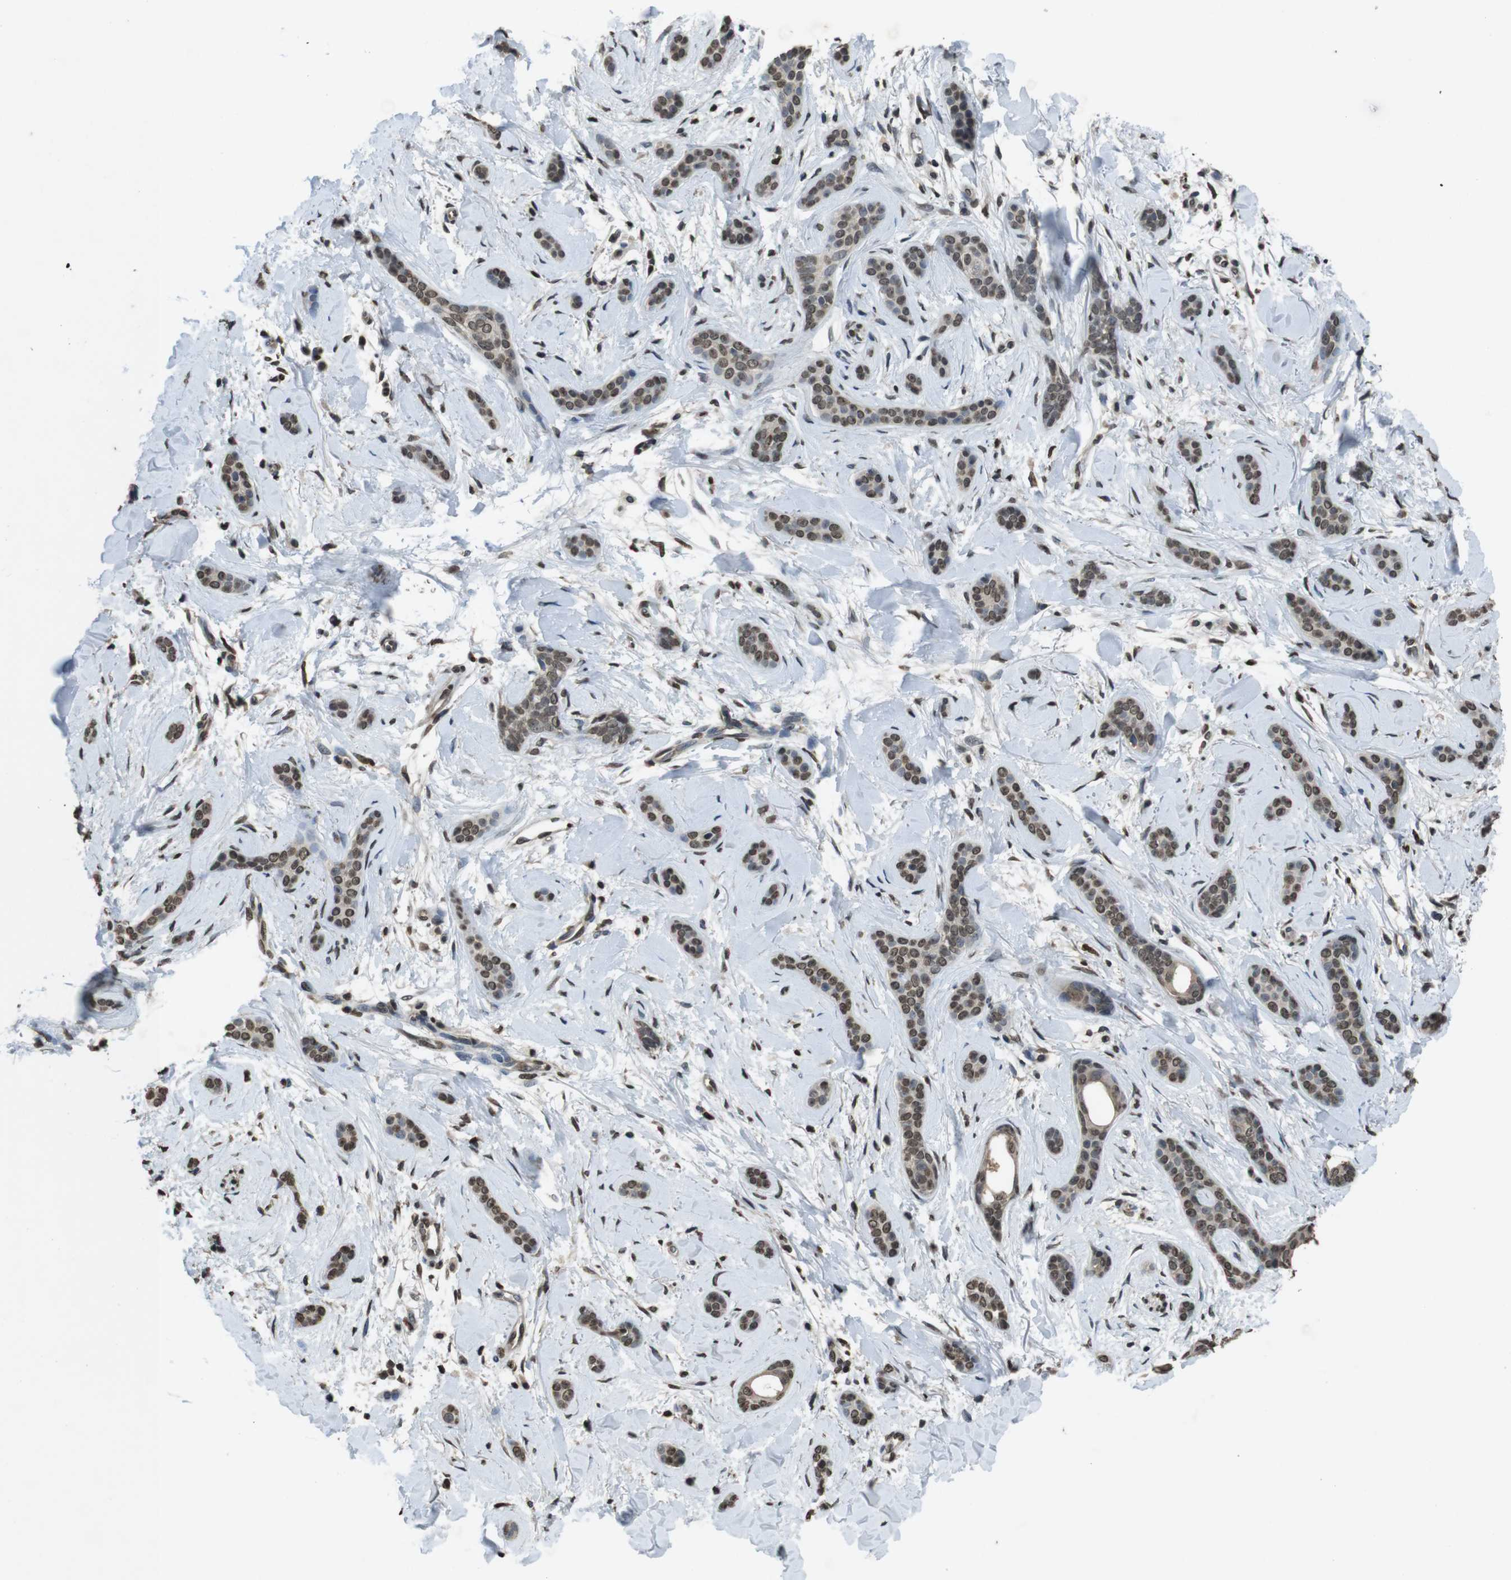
{"staining": {"intensity": "moderate", "quantity": ">75%", "location": "nuclear"}, "tissue": "skin cancer", "cell_type": "Tumor cells", "image_type": "cancer", "snomed": [{"axis": "morphology", "description": "Basal cell carcinoma"}, {"axis": "morphology", "description": "Adnexal tumor, benign"}, {"axis": "topography", "description": "Skin"}], "caption": "Skin cancer (basal cell carcinoma) was stained to show a protein in brown. There is medium levels of moderate nuclear staining in approximately >75% of tumor cells.", "gene": "MAF", "patient": {"sex": "female", "age": 42}}